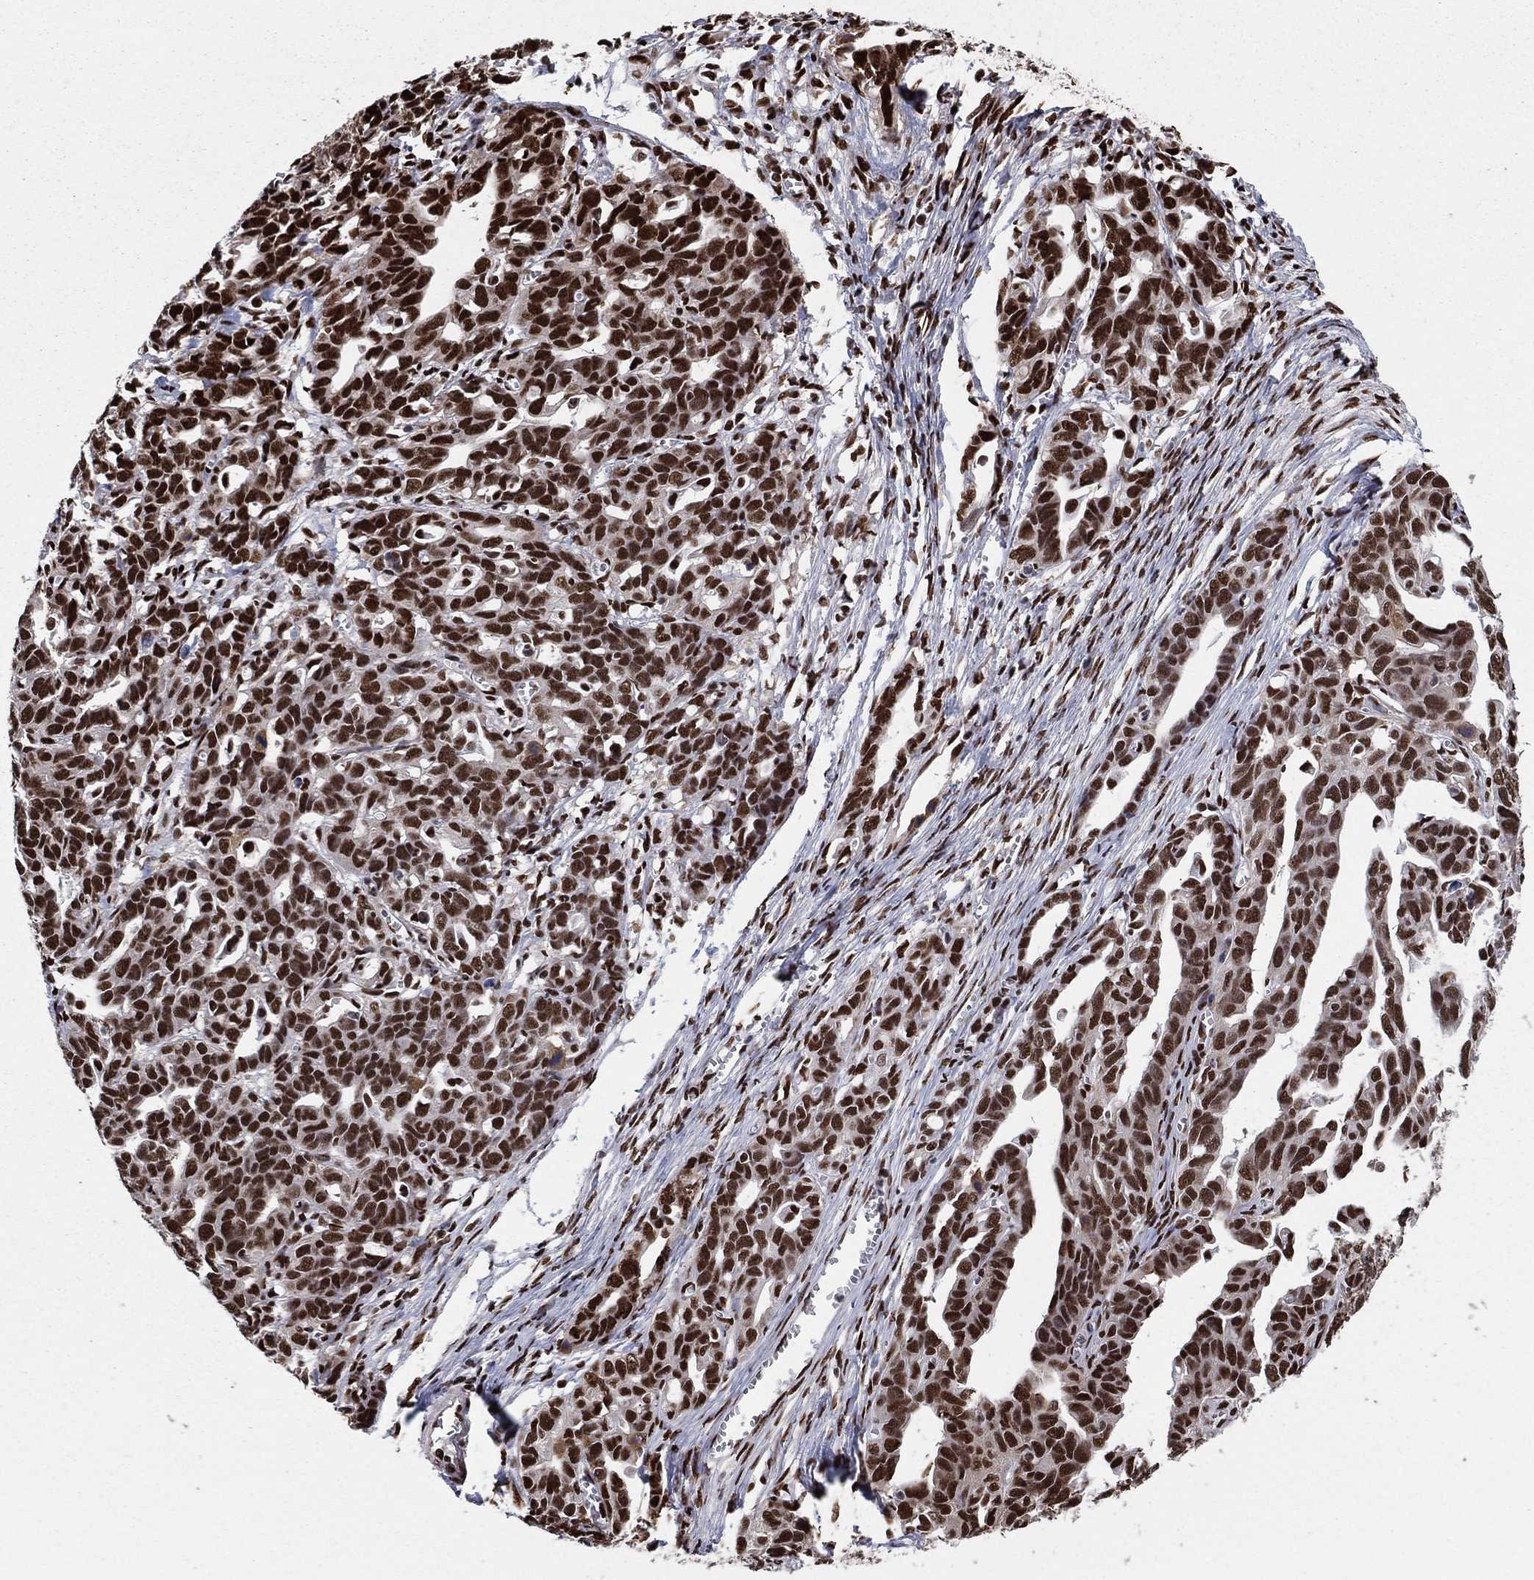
{"staining": {"intensity": "strong", "quantity": ">75%", "location": "nuclear"}, "tissue": "ovarian cancer", "cell_type": "Tumor cells", "image_type": "cancer", "snomed": [{"axis": "morphology", "description": "Cystadenocarcinoma, serous, NOS"}, {"axis": "topography", "description": "Ovary"}], "caption": "Immunohistochemistry of human ovarian cancer (serous cystadenocarcinoma) demonstrates high levels of strong nuclear expression in about >75% of tumor cells. (Brightfield microscopy of DAB IHC at high magnification).", "gene": "TP53BP1", "patient": {"sex": "female", "age": 69}}